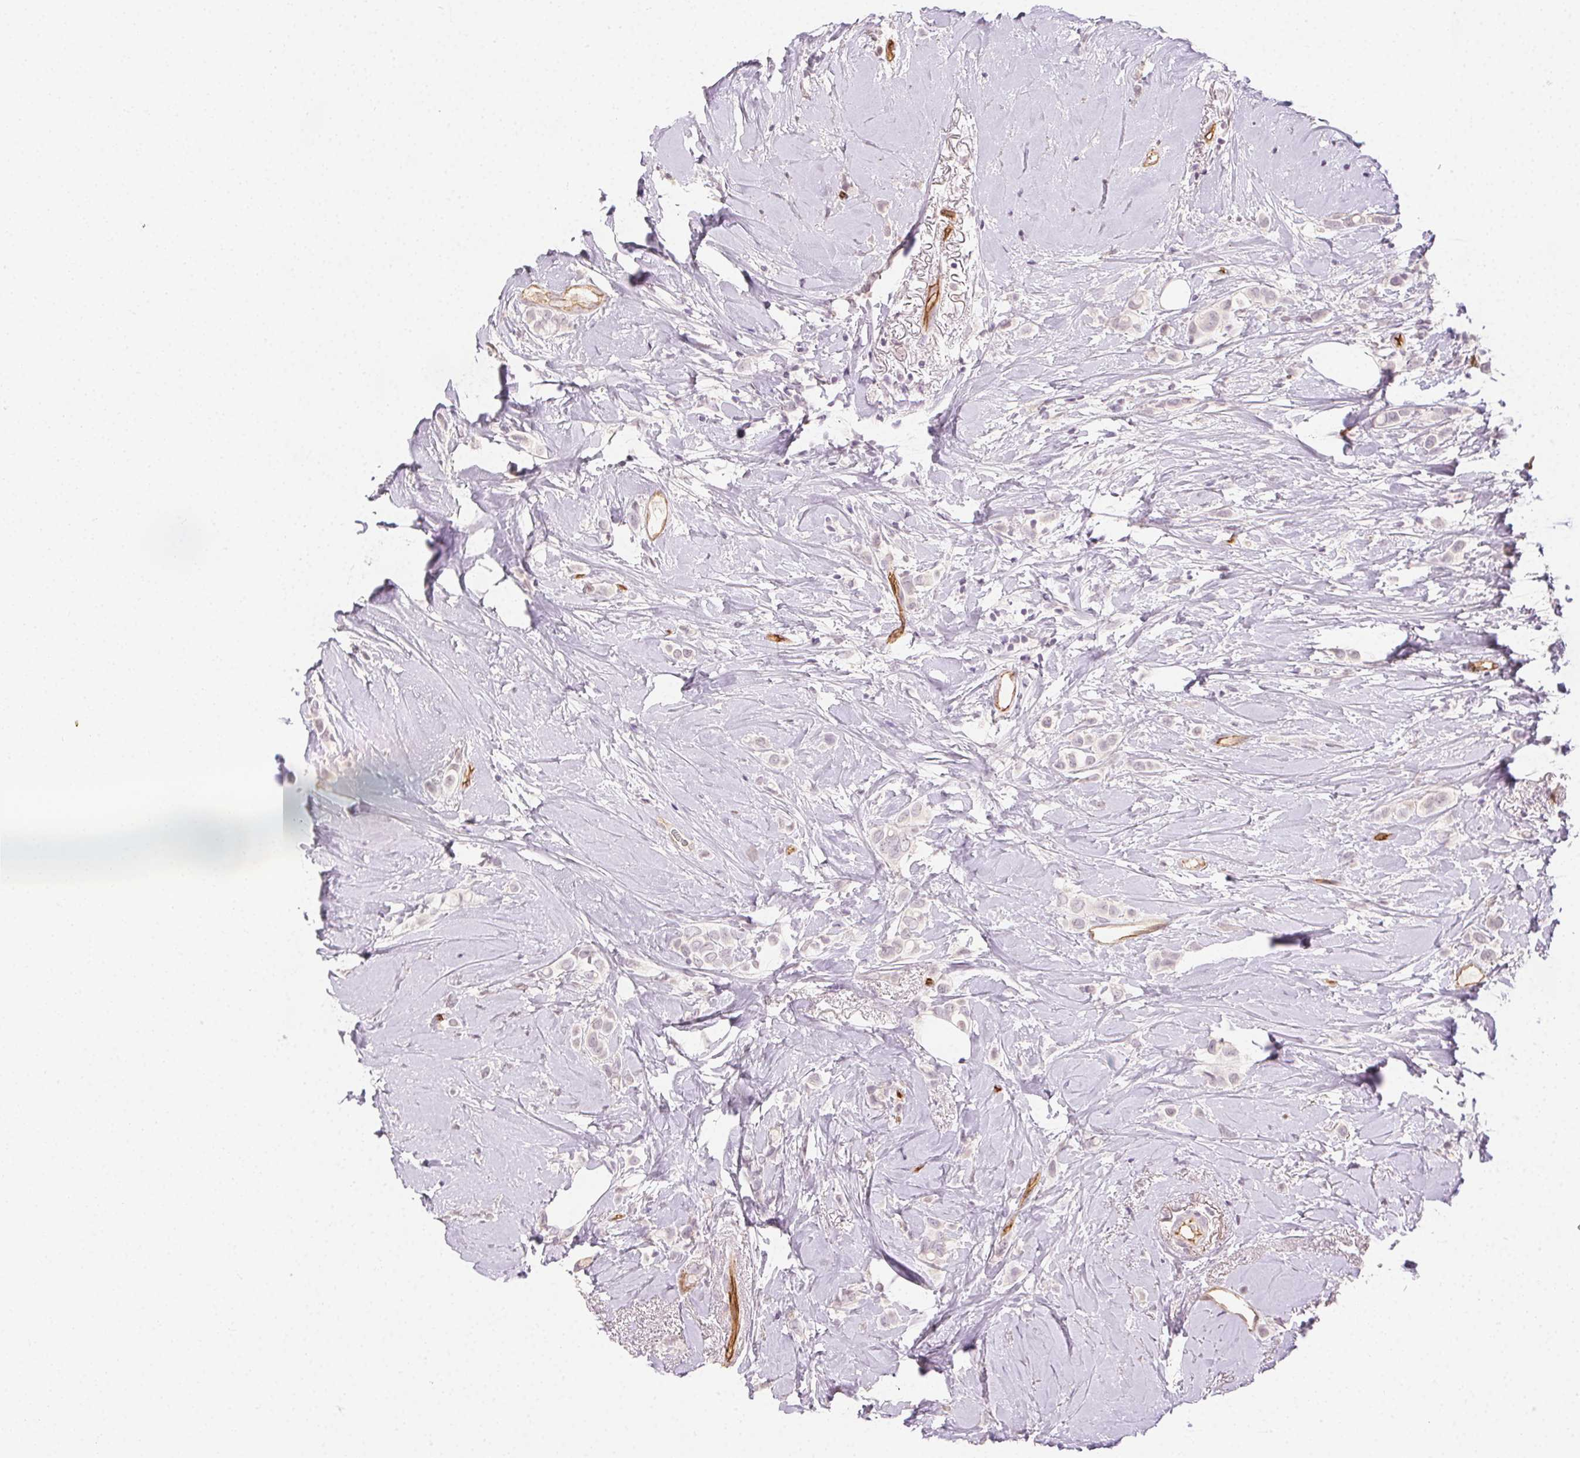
{"staining": {"intensity": "negative", "quantity": "none", "location": "none"}, "tissue": "breast cancer", "cell_type": "Tumor cells", "image_type": "cancer", "snomed": [{"axis": "morphology", "description": "Lobular carcinoma"}, {"axis": "topography", "description": "Breast"}], "caption": "Tumor cells are negative for brown protein staining in breast lobular carcinoma. Nuclei are stained in blue.", "gene": "PODXL", "patient": {"sex": "female", "age": 66}}